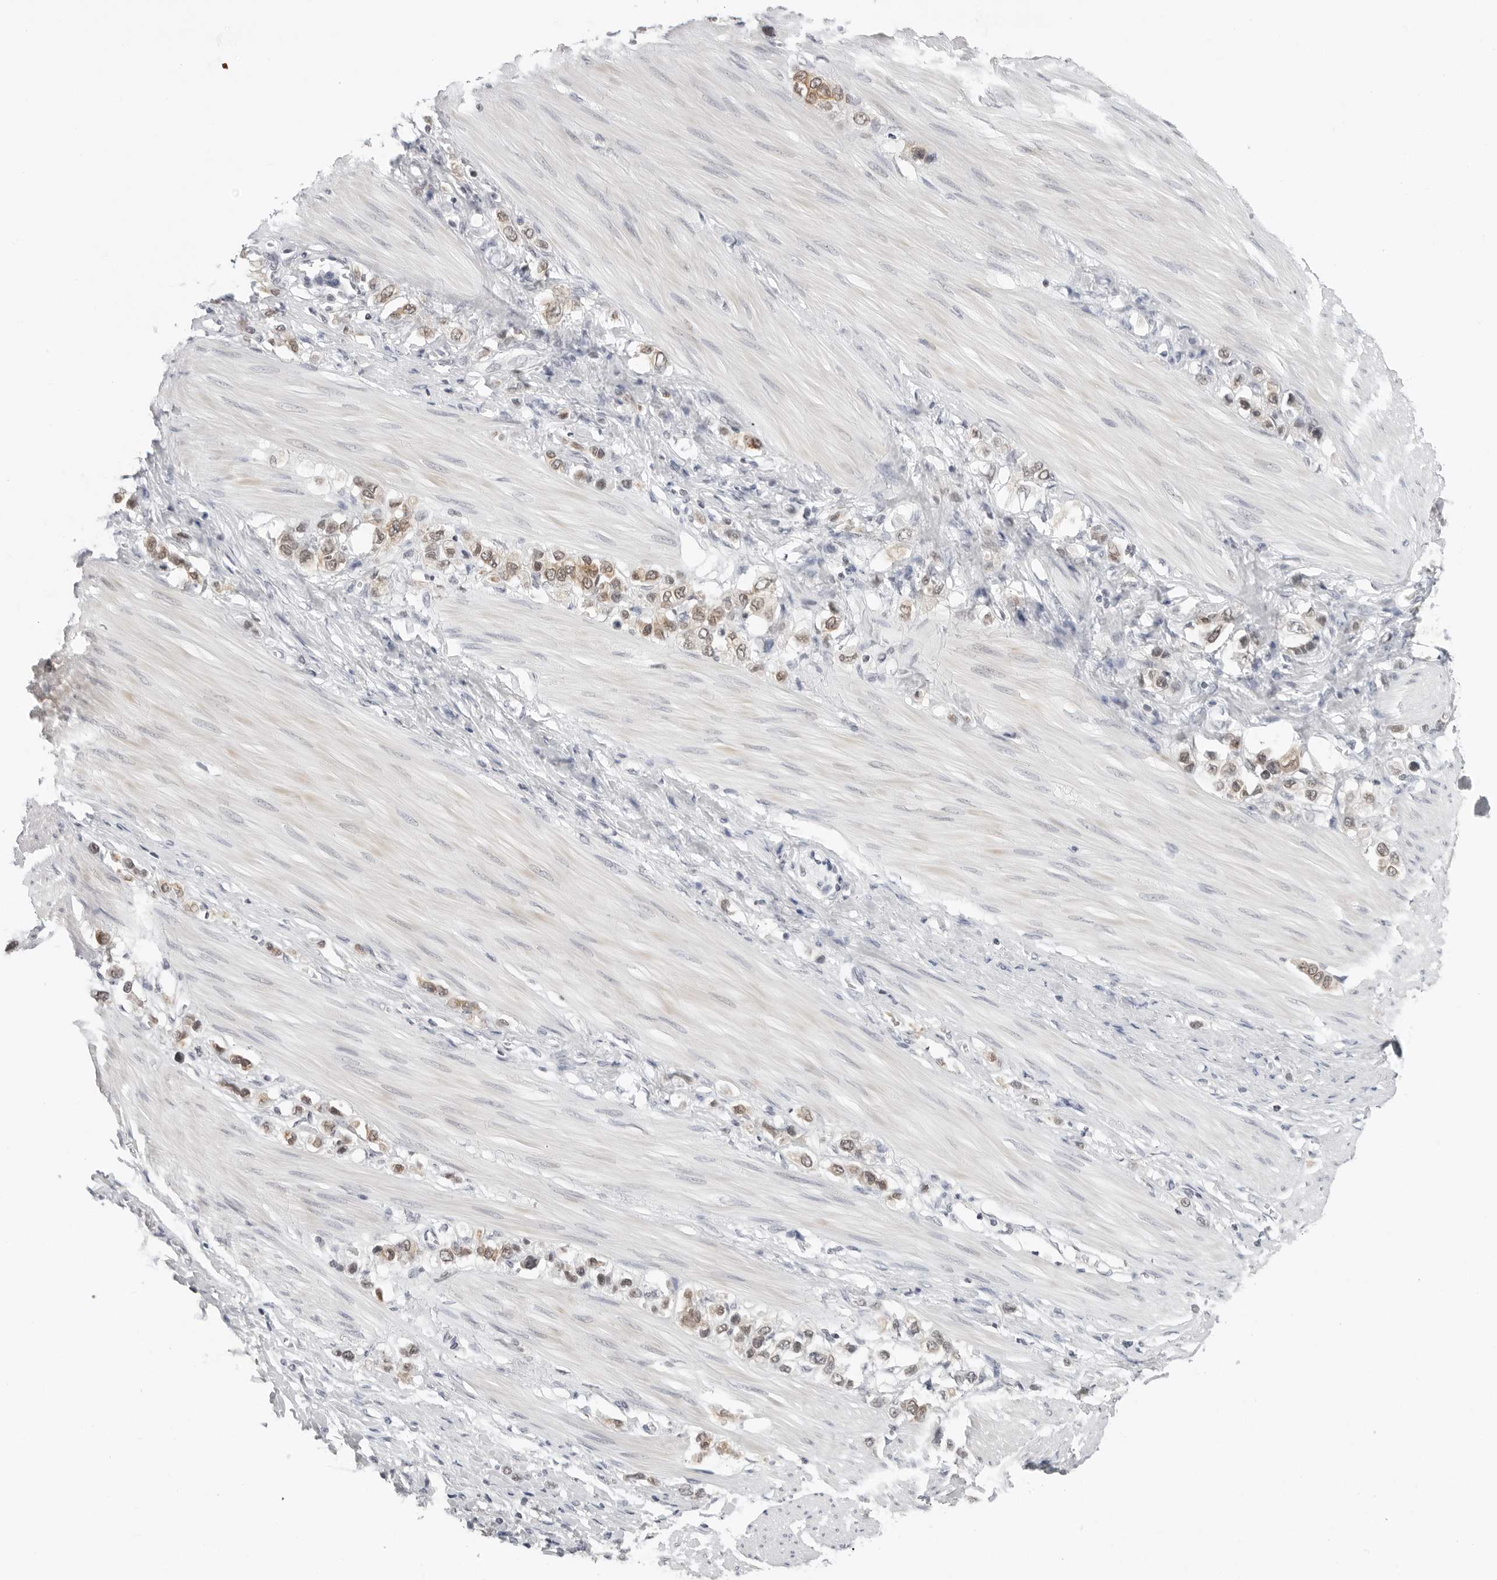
{"staining": {"intensity": "moderate", "quantity": "25%-75%", "location": "nuclear"}, "tissue": "stomach cancer", "cell_type": "Tumor cells", "image_type": "cancer", "snomed": [{"axis": "morphology", "description": "Adenocarcinoma, NOS"}, {"axis": "topography", "description": "Stomach"}], "caption": "Moderate nuclear protein staining is appreciated in about 25%-75% of tumor cells in stomach cancer (adenocarcinoma).", "gene": "FLG2", "patient": {"sex": "female", "age": 65}}